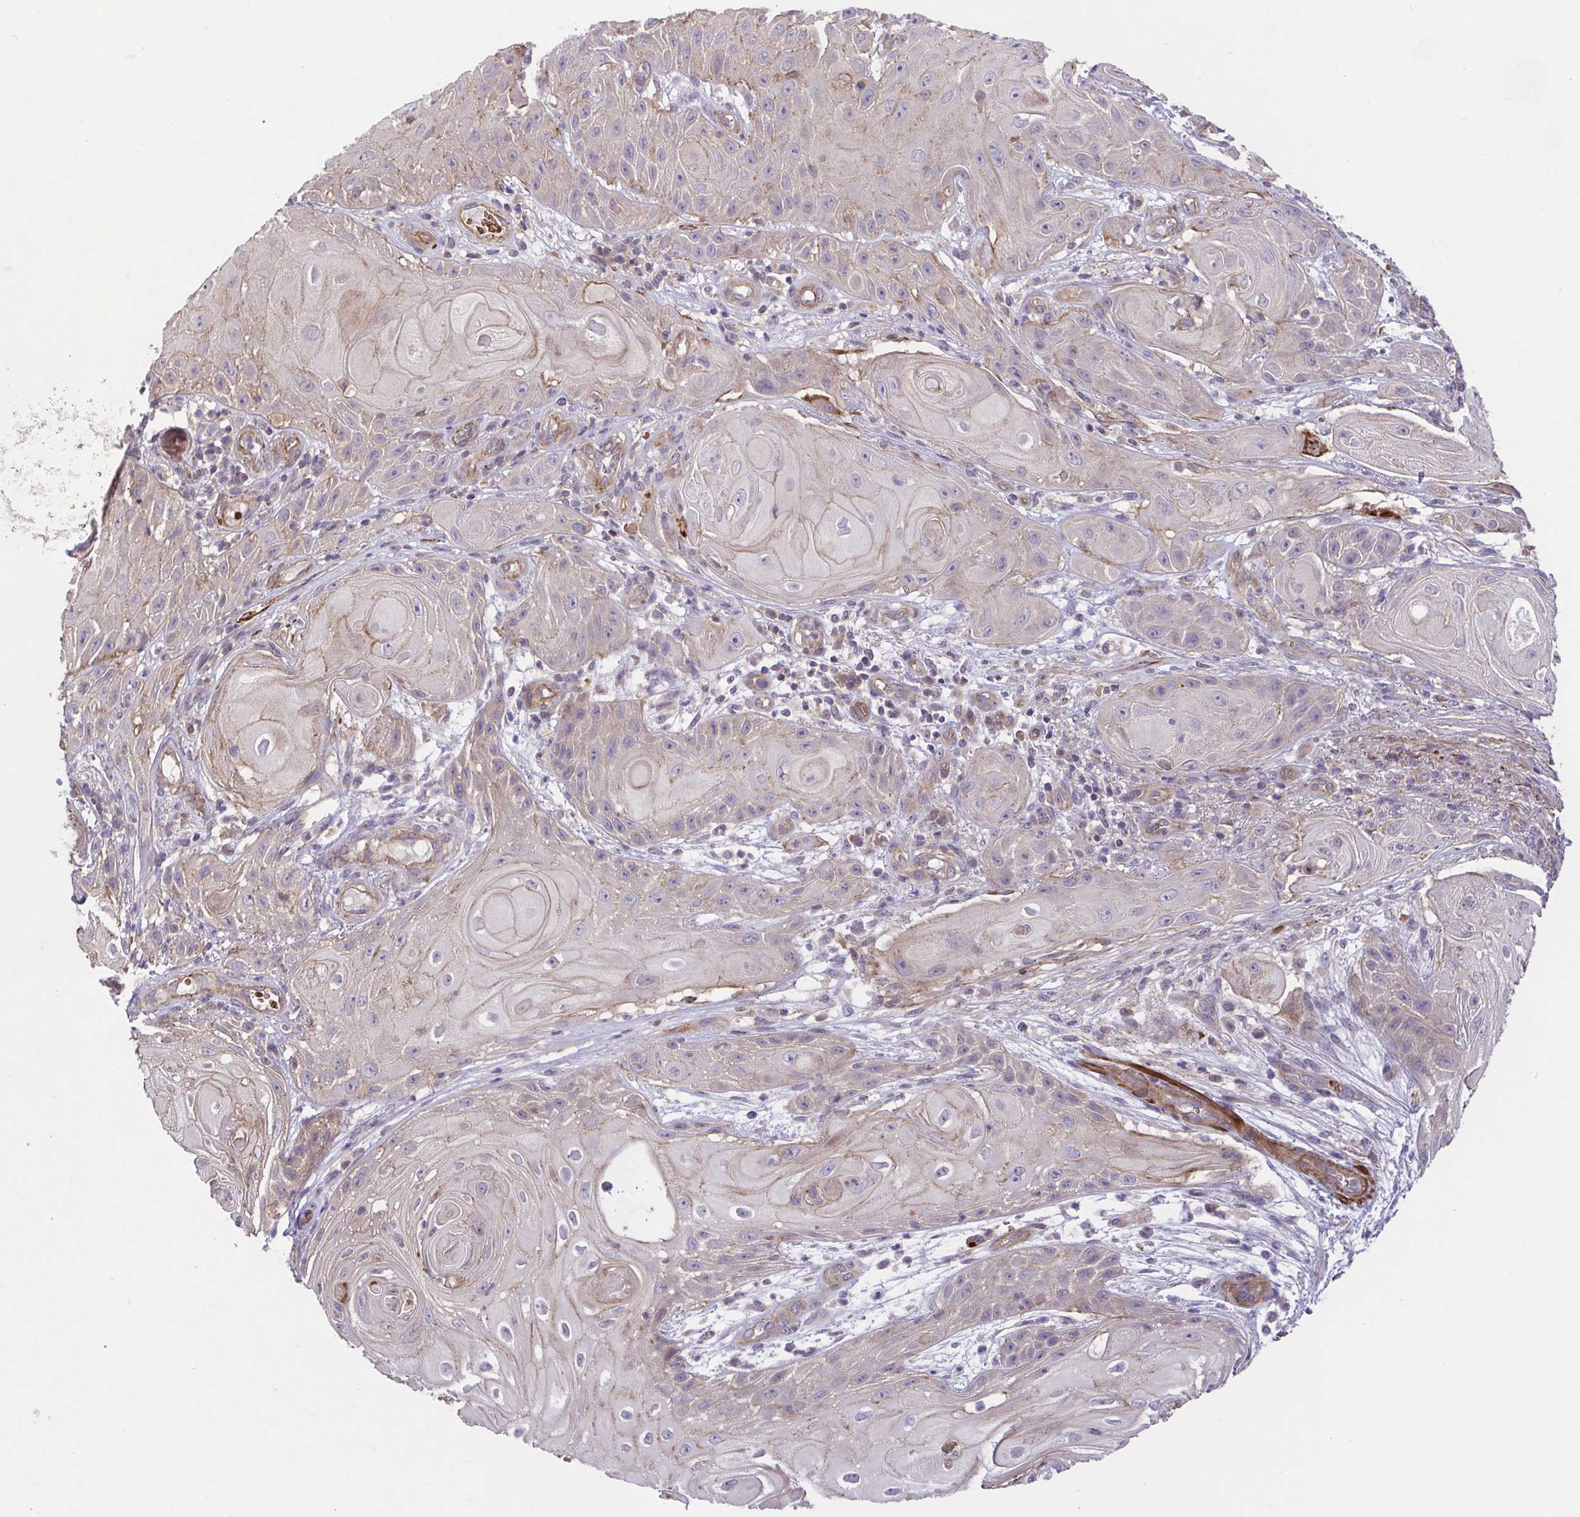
{"staining": {"intensity": "negative", "quantity": "none", "location": "none"}, "tissue": "skin cancer", "cell_type": "Tumor cells", "image_type": "cancer", "snomed": [{"axis": "morphology", "description": "Squamous cell carcinoma, NOS"}, {"axis": "topography", "description": "Skin"}], "caption": "High magnification brightfield microscopy of skin cancer stained with DAB (brown) and counterstained with hematoxylin (blue): tumor cells show no significant staining.", "gene": "IDE", "patient": {"sex": "male", "age": 62}}